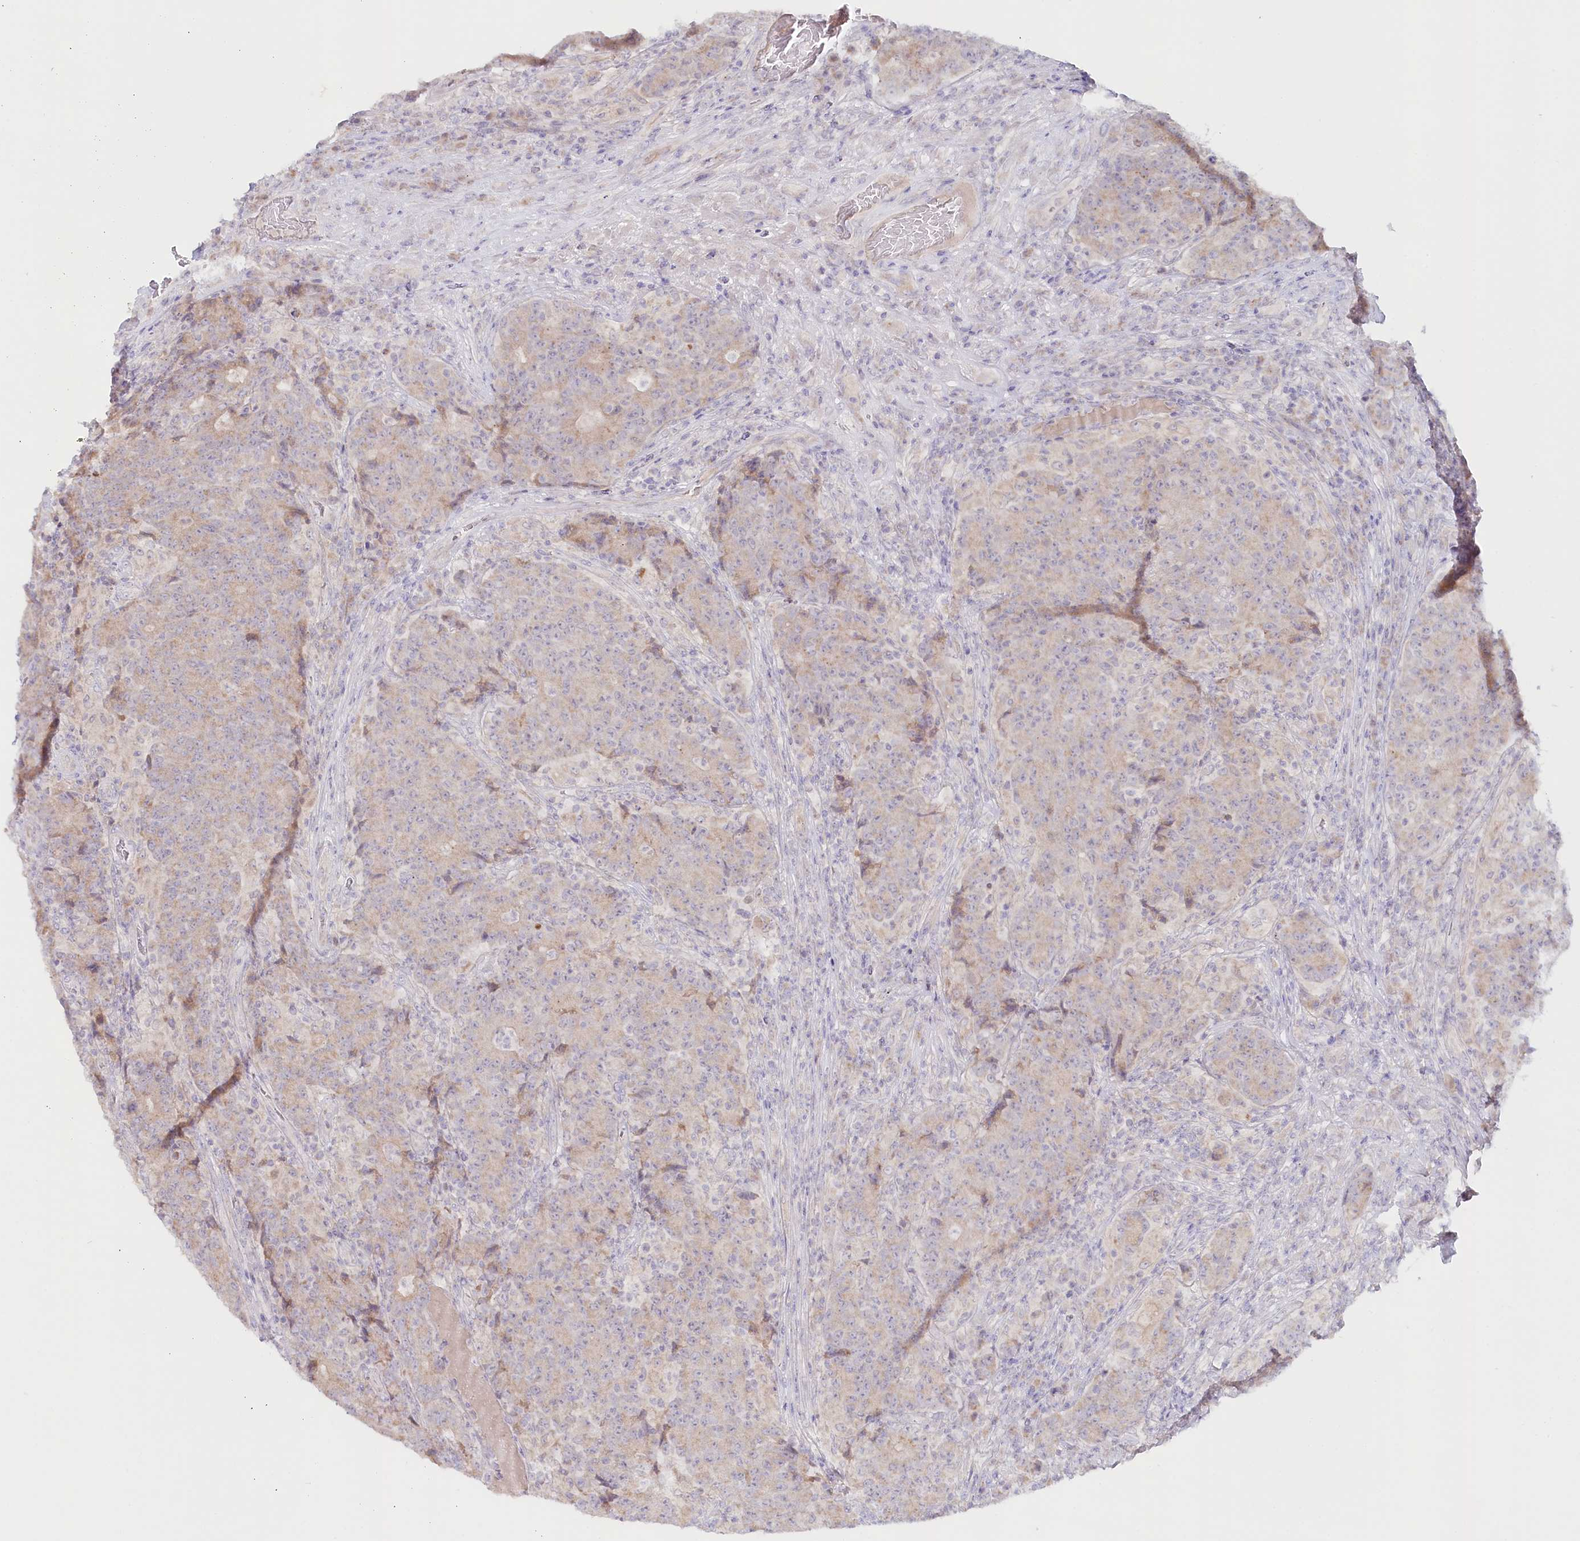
{"staining": {"intensity": "weak", "quantity": "25%-75%", "location": "cytoplasmic/membranous"}, "tissue": "colorectal cancer", "cell_type": "Tumor cells", "image_type": "cancer", "snomed": [{"axis": "morphology", "description": "Adenocarcinoma, NOS"}, {"axis": "topography", "description": "Colon"}], "caption": "Immunohistochemical staining of human colorectal cancer (adenocarcinoma) reveals low levels of weak cytoplasmic/membranous positivity in approximately 25%-75% of tumor cells.", "gene": "PSAPL1", "patient": {"sex": "female", "age": 75}}